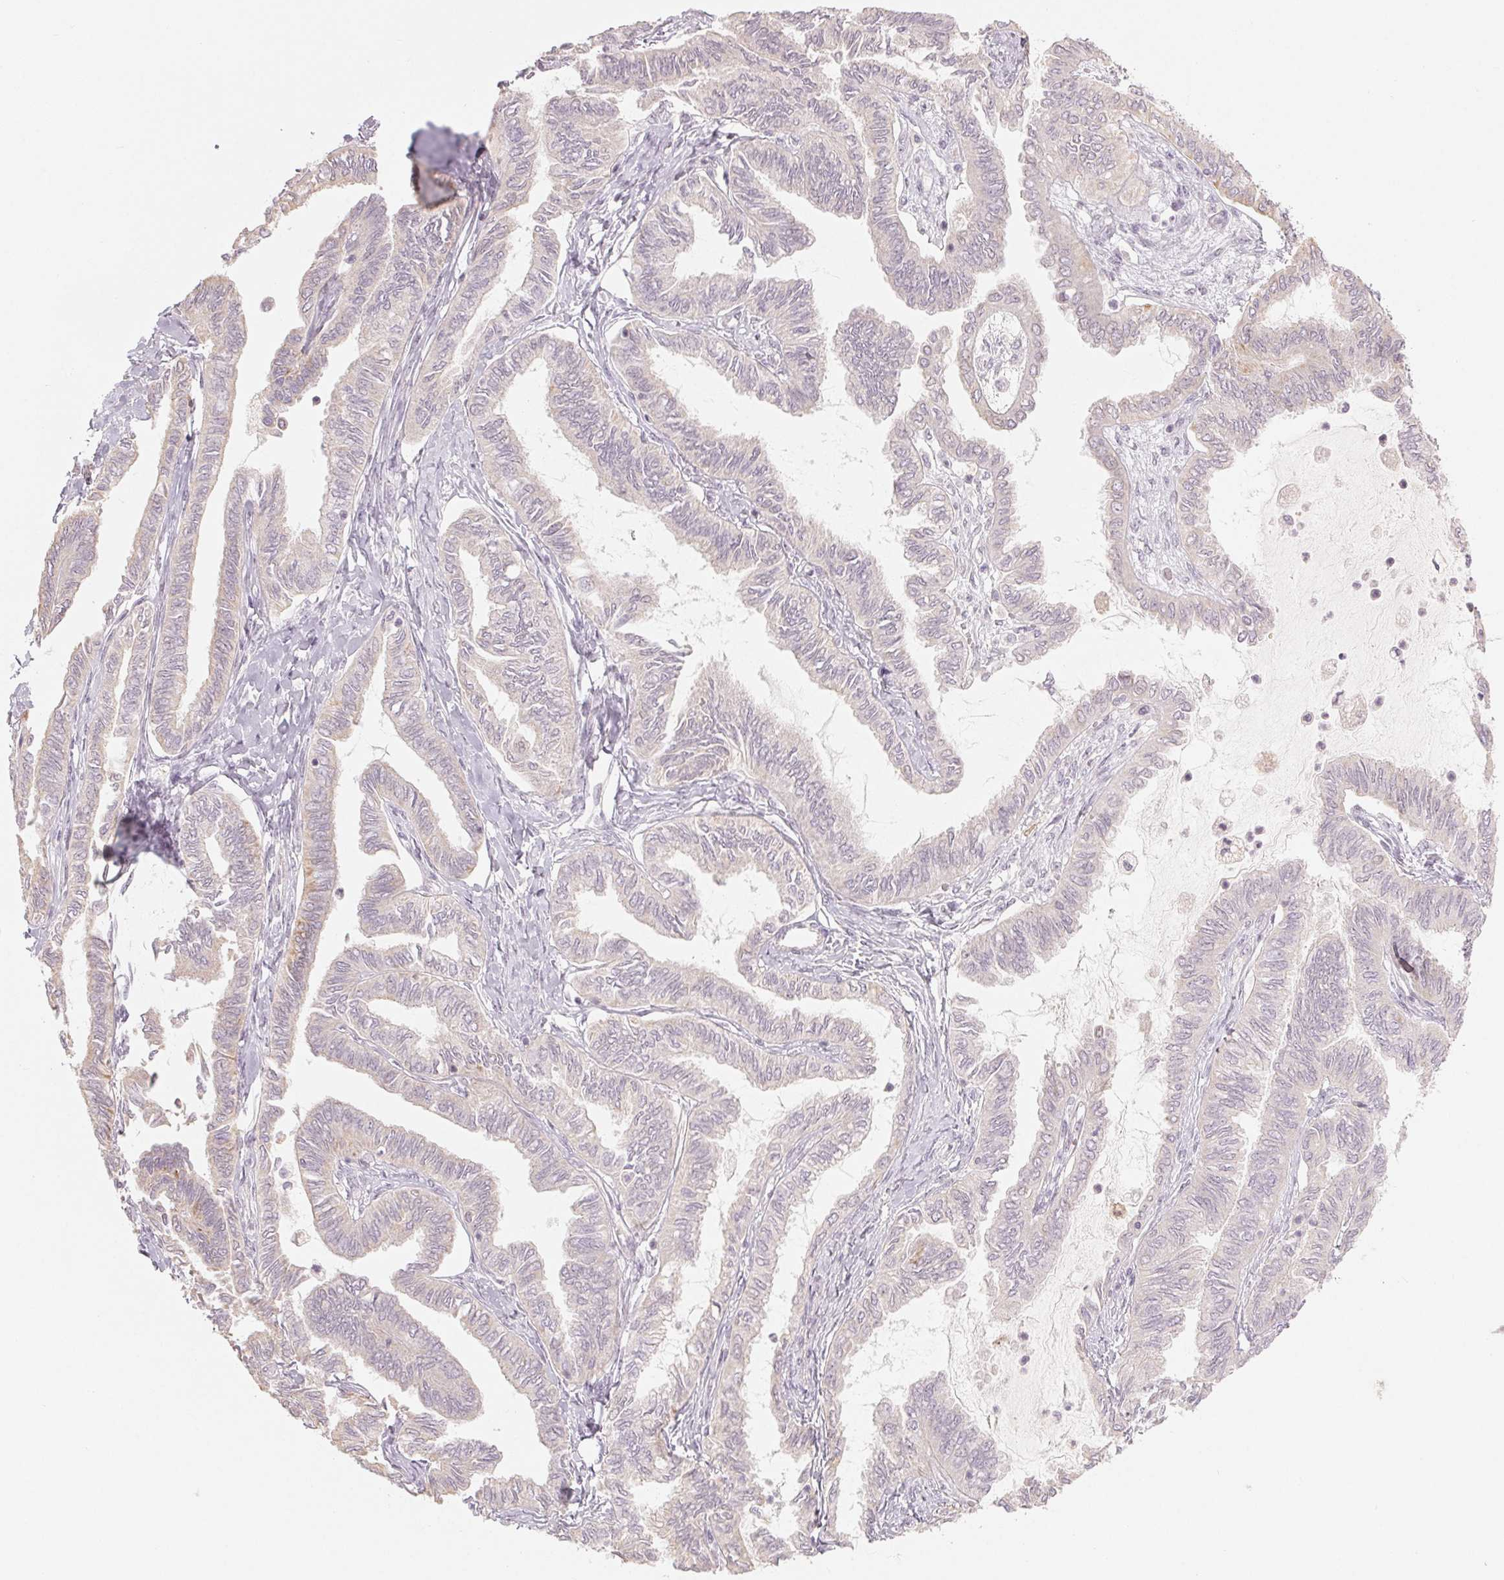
{"staining": {"intensity": "negative", "quantity": "none", "location": "none"}, "tissue": "ovarian cancer", "cell_type": "Tumor cells", "image_type": "cancer", "snomed": [{"axis": "morphology", "description": "Carcinoma, endometroid"}, {"axis": "topography", "description": "Ovary"}], "caption": "Immunohistochemical staining of human ovarian cancer (endometroid carcinoma) reveals no significant positivity in tumor cells.", "gene": "DENND2C", "patient": {"sex": "female", "age": 70}}